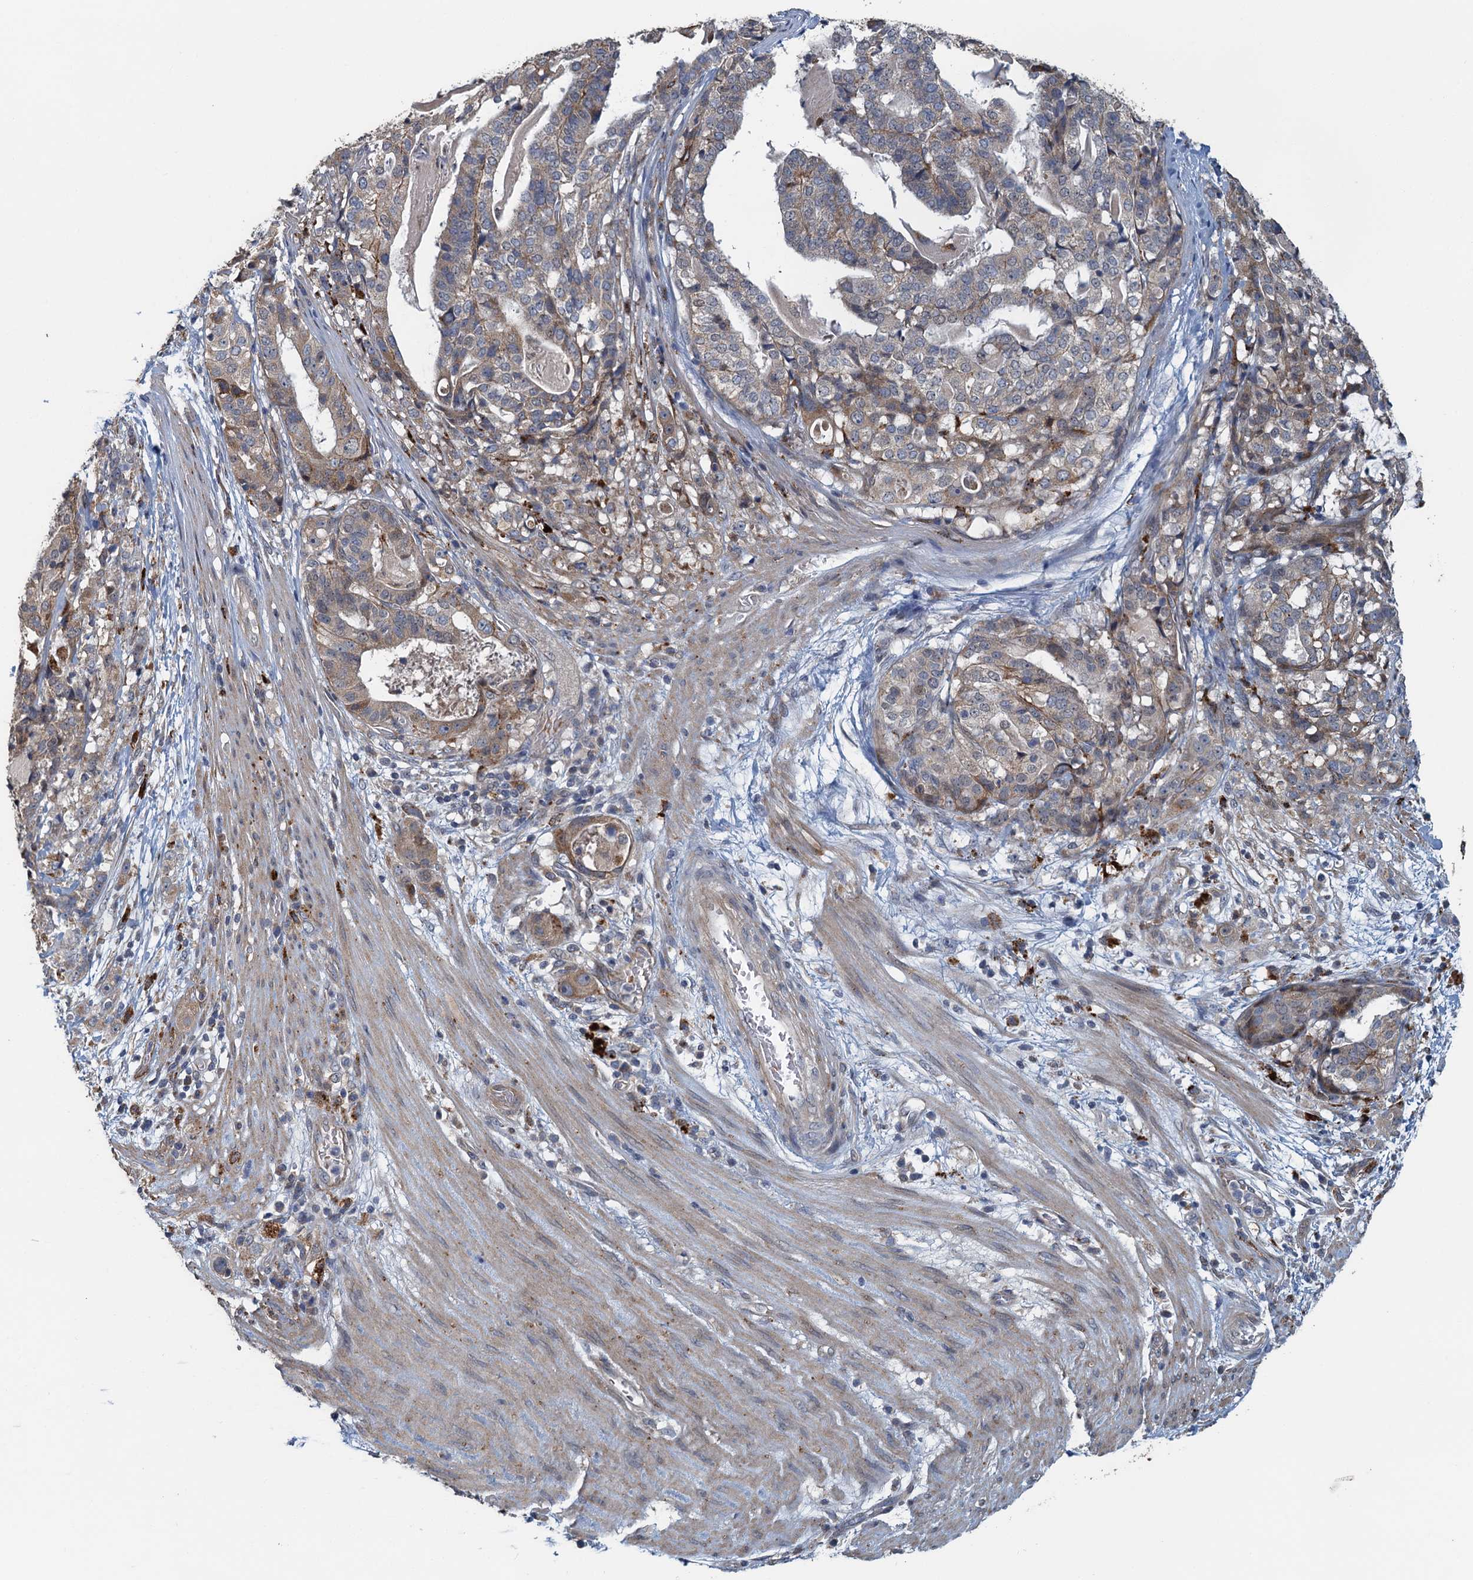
{"staining": {"intensity": "weak", "quantity": "25%-75%", "location": "cytoplasmic/membranous"}, "tissue": "stomach cancer", "cell_type": "Tumor cells", "image_type": "cancer", "snomed": [{"axis": "morphology", "description": "Adenocarcinoma, NOS"}, {"axis": "topography", "description": "Stomach"}], "caption": "About 25%-75% of tumor cells in adenocarcinoma (stomach) show weak cytoplasmic/membranous protein positivity as visualized by brown immunohistochemical staining.", "gene": "AGRN", "patient": {"sex": "male", "age": 48}}